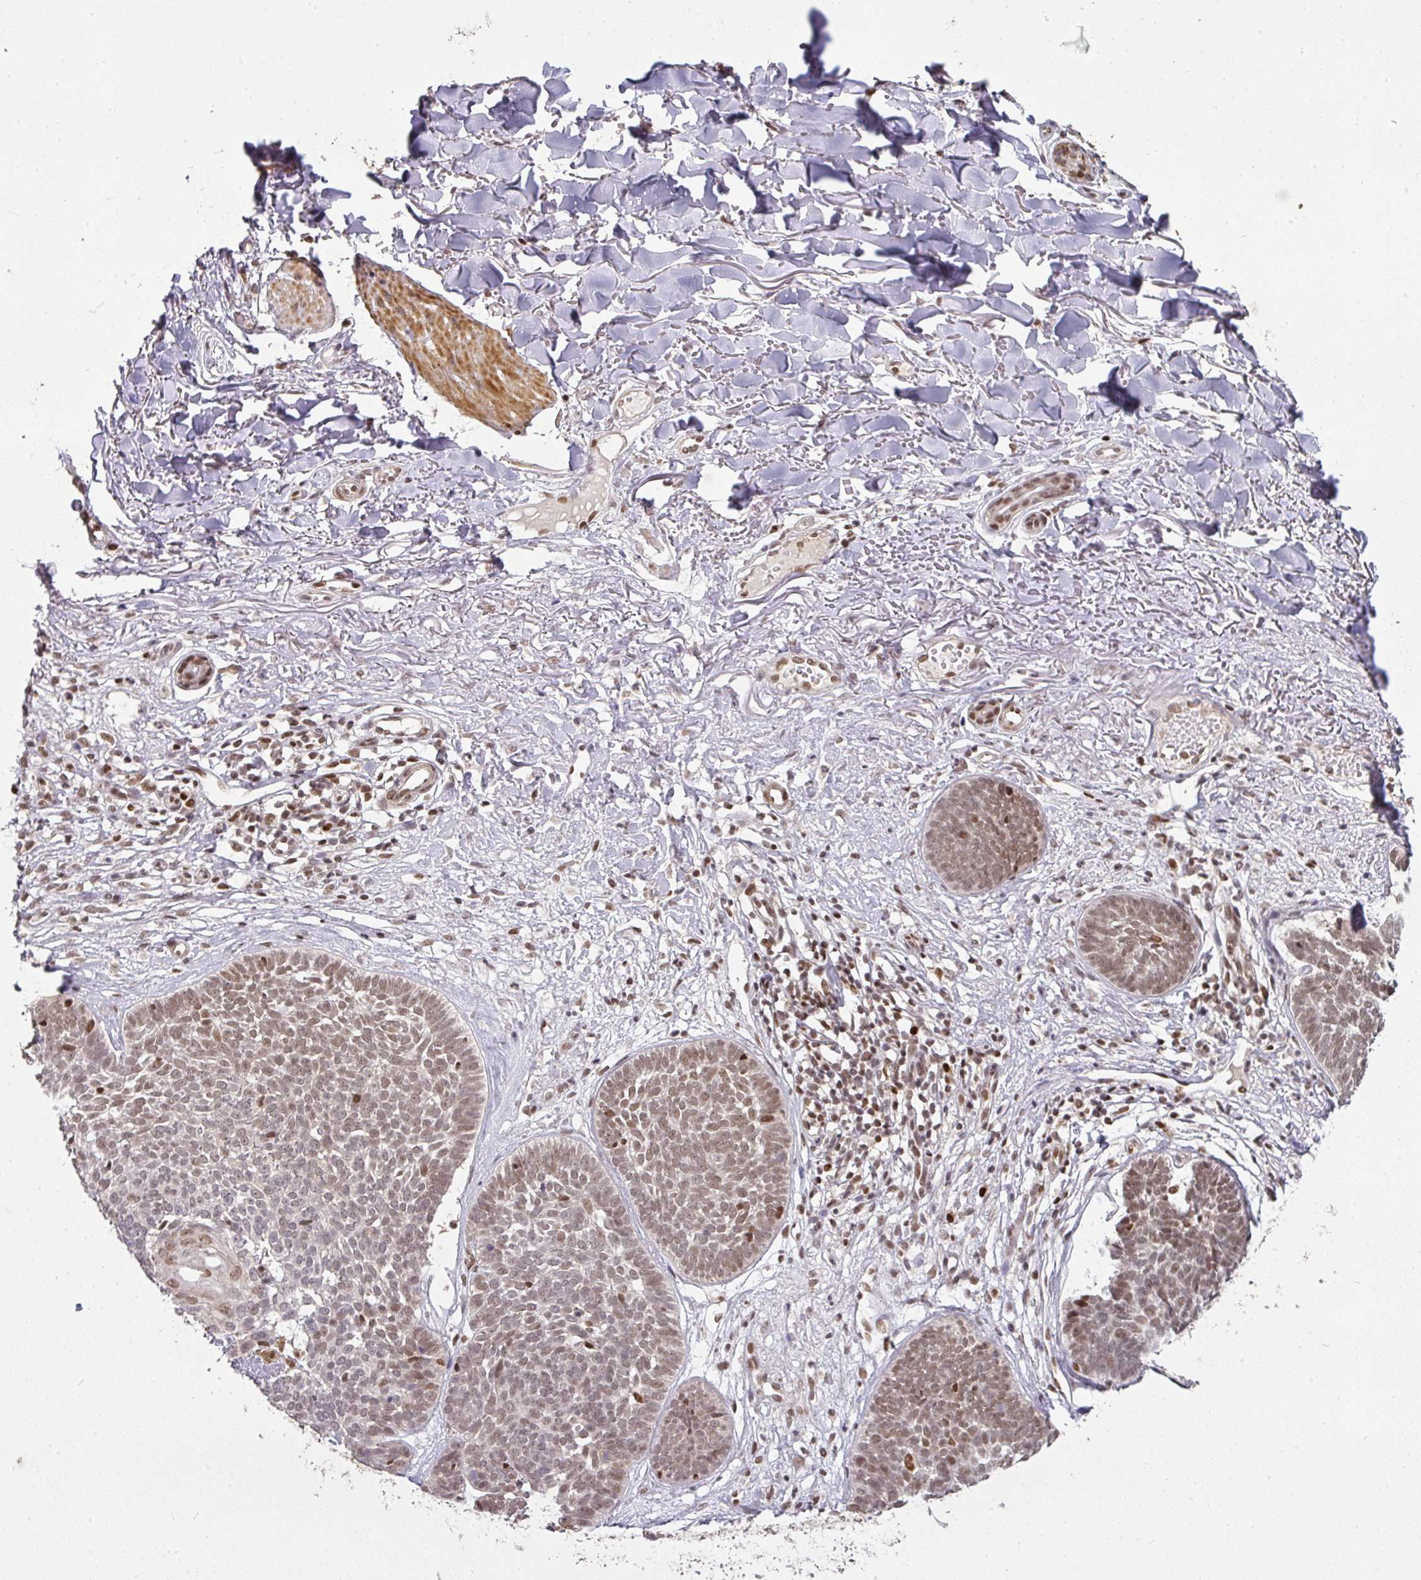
{"staining": {"intensity": "moderate", "quantity": ">75%", "location": "nuclear"}, "tissue": "skin cancer", "cell_type": "Tumor cells", "image_type": "cancer", "snomed": [{"axis": "morphology", "description": "Basal cell carcinoma"}, {"axis": "topography", "description": "Skin"}, {"axis": "topography", "description": "Skin of neck"}, {"axis": "topography", "description": "Skin of shoulder"}, {"axis": "topography", "description": "Skin of back"}], "caption": "The immunohistochemical stain shows moderate nuclear expression in tumor cells of basal cell carcinoma (skin) tissue. The staining is performed using DAB brown chromogen to label protein expression. The nuclei are counter-stained blue using hematoxylin.", "gene": "GPRIN2", "patient": {"sex": "male", "age": 80}}